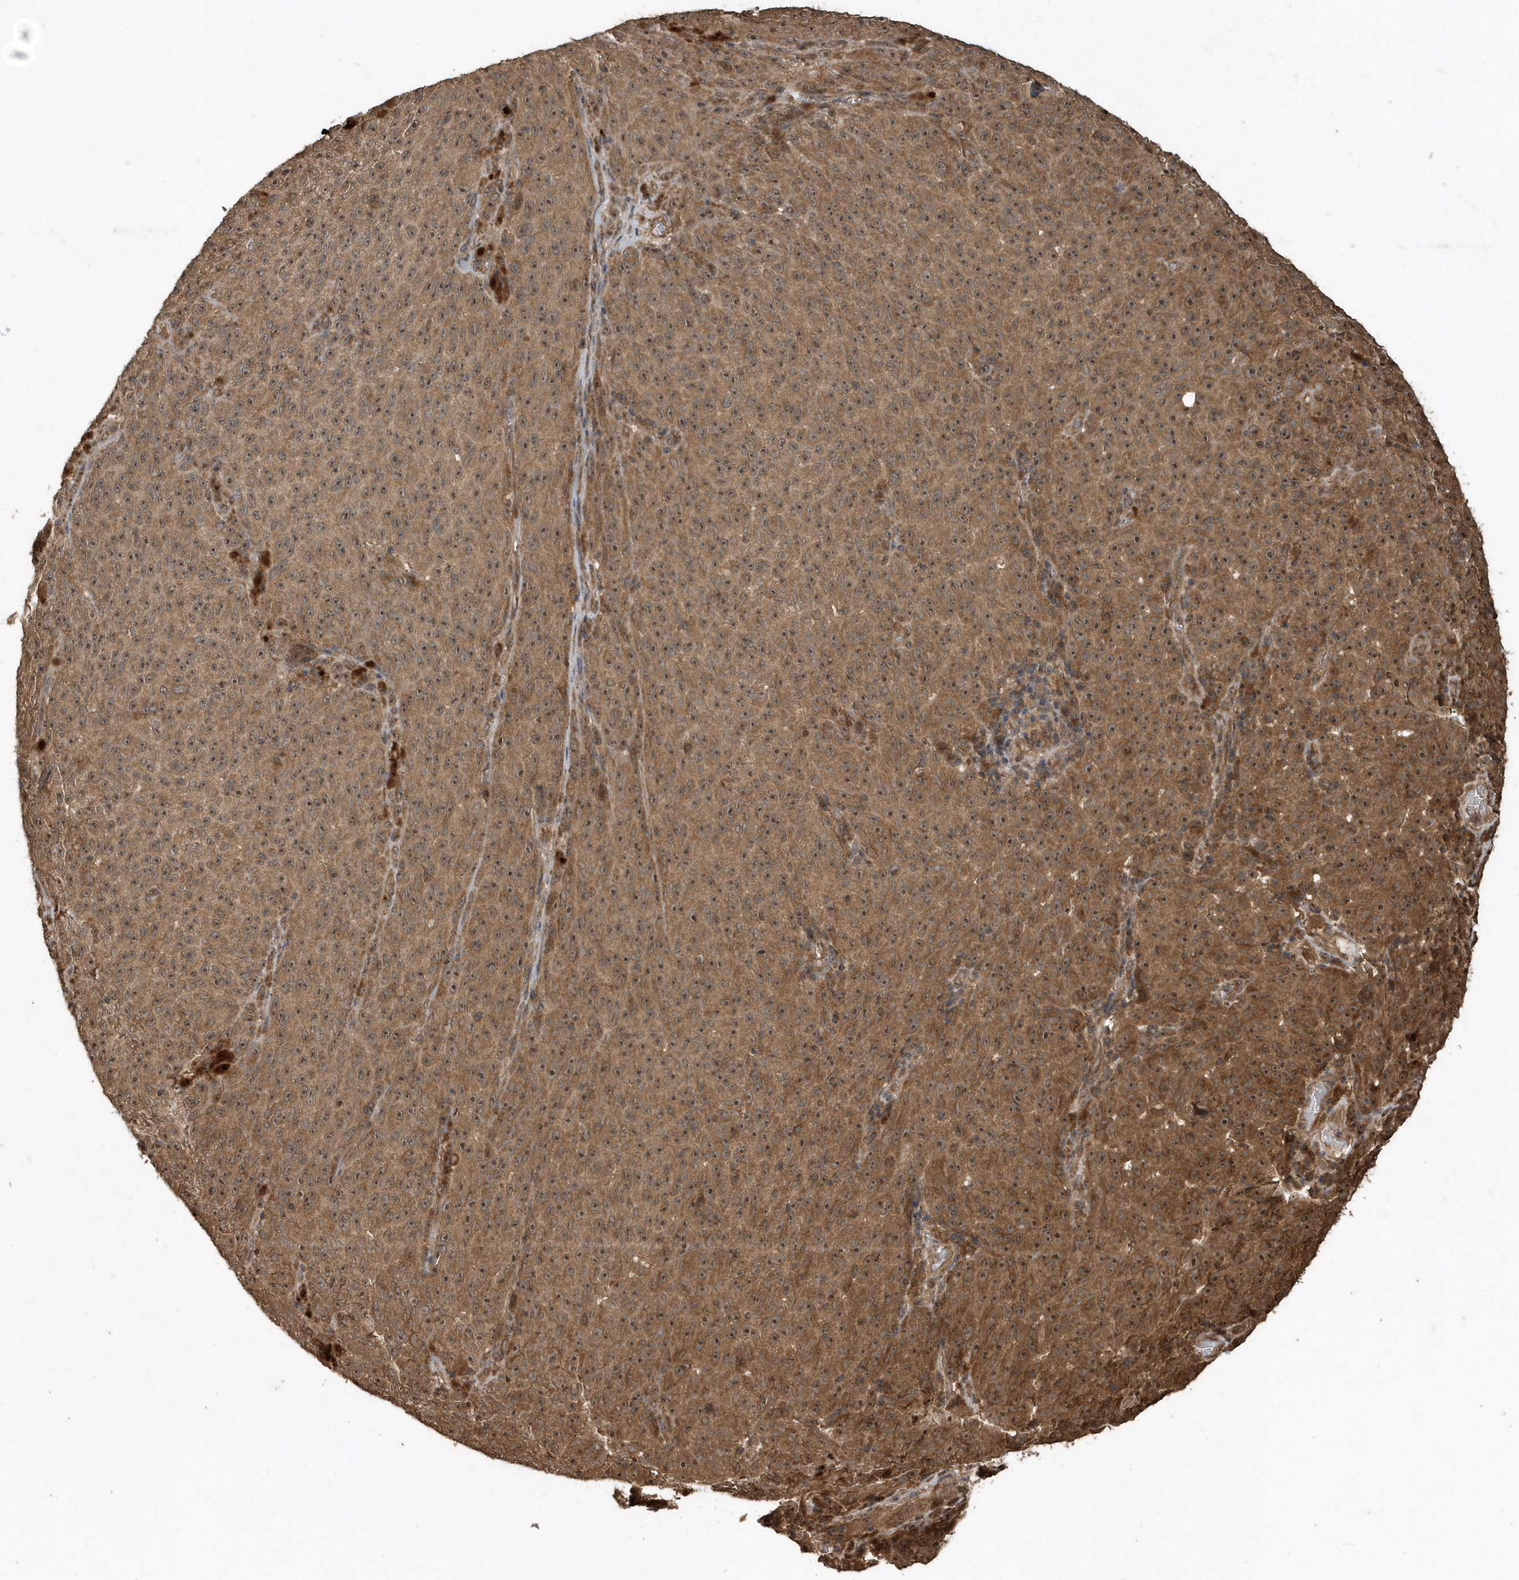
{"staining": {"intensity": "moderate", "quantity": ">75%", "location": "cytoplasmic/membranous"}, "tissue": "melanoma", "cell_type": "Tumor cells", "image_type": "cancer", "snomed": [{"axis": "morphology", "description": "Malignant melanoma, NOS"}, {"axis": "topography", "description": "Skin"}], "caption": "Immunohistochemical staining of melanoma demonstrates moderate cytoplasmic/membranous protein expression in about >75% of tumor cells. (Brightfield microscopy of DAB IHC at high magnification).", "gene": "WASHC5", "patient": {"sex": "female", "age": 82}}